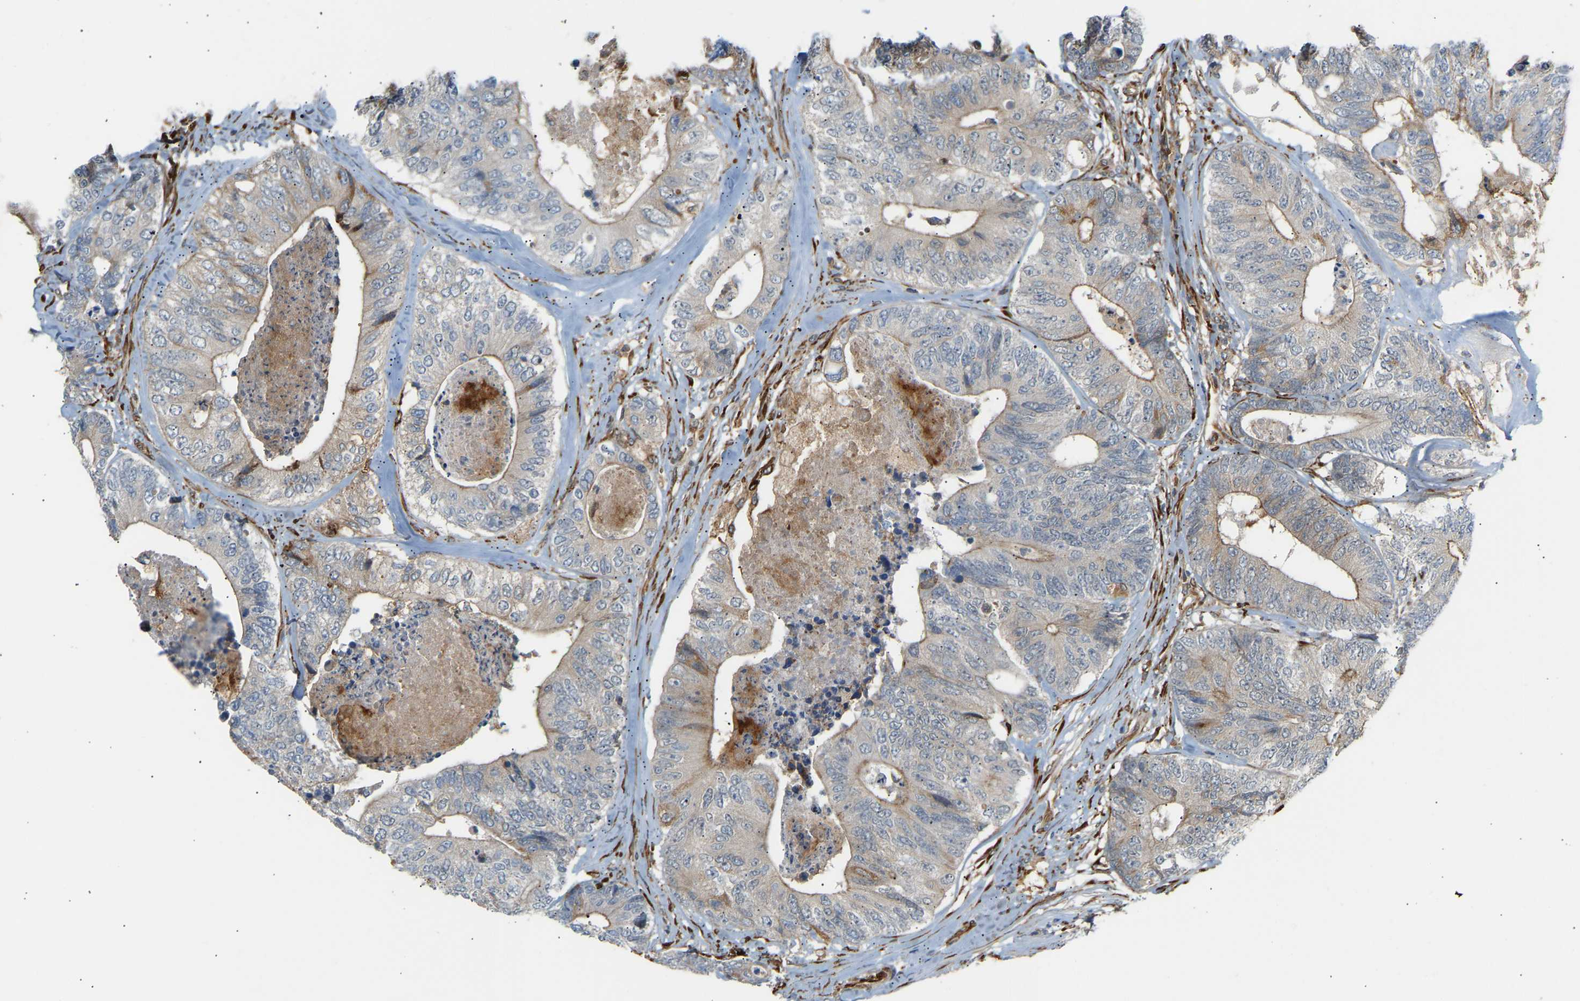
{"staining": {"intensity": "weak", "quantity": "25%-75%", "location": "cytoplasmic/membranous"}, "tissue": "colorectal cancer", "cell_type": "Tumor cells", "image_type": "cancer", "snomed": [{"axis": "morphology", "description": "Adenocarcinoma, NOS"}, {"axis": "topography", "description": "Colon"}], "caption": "Immunohistochemistry of colorectal adenocarcinoma displays low levels of weak cytoplasmic/membranous staining in approximately 25%-75% of tumor cells.", "gene": "PLCG2", "patient": {"sex": "female", "age": 67}}